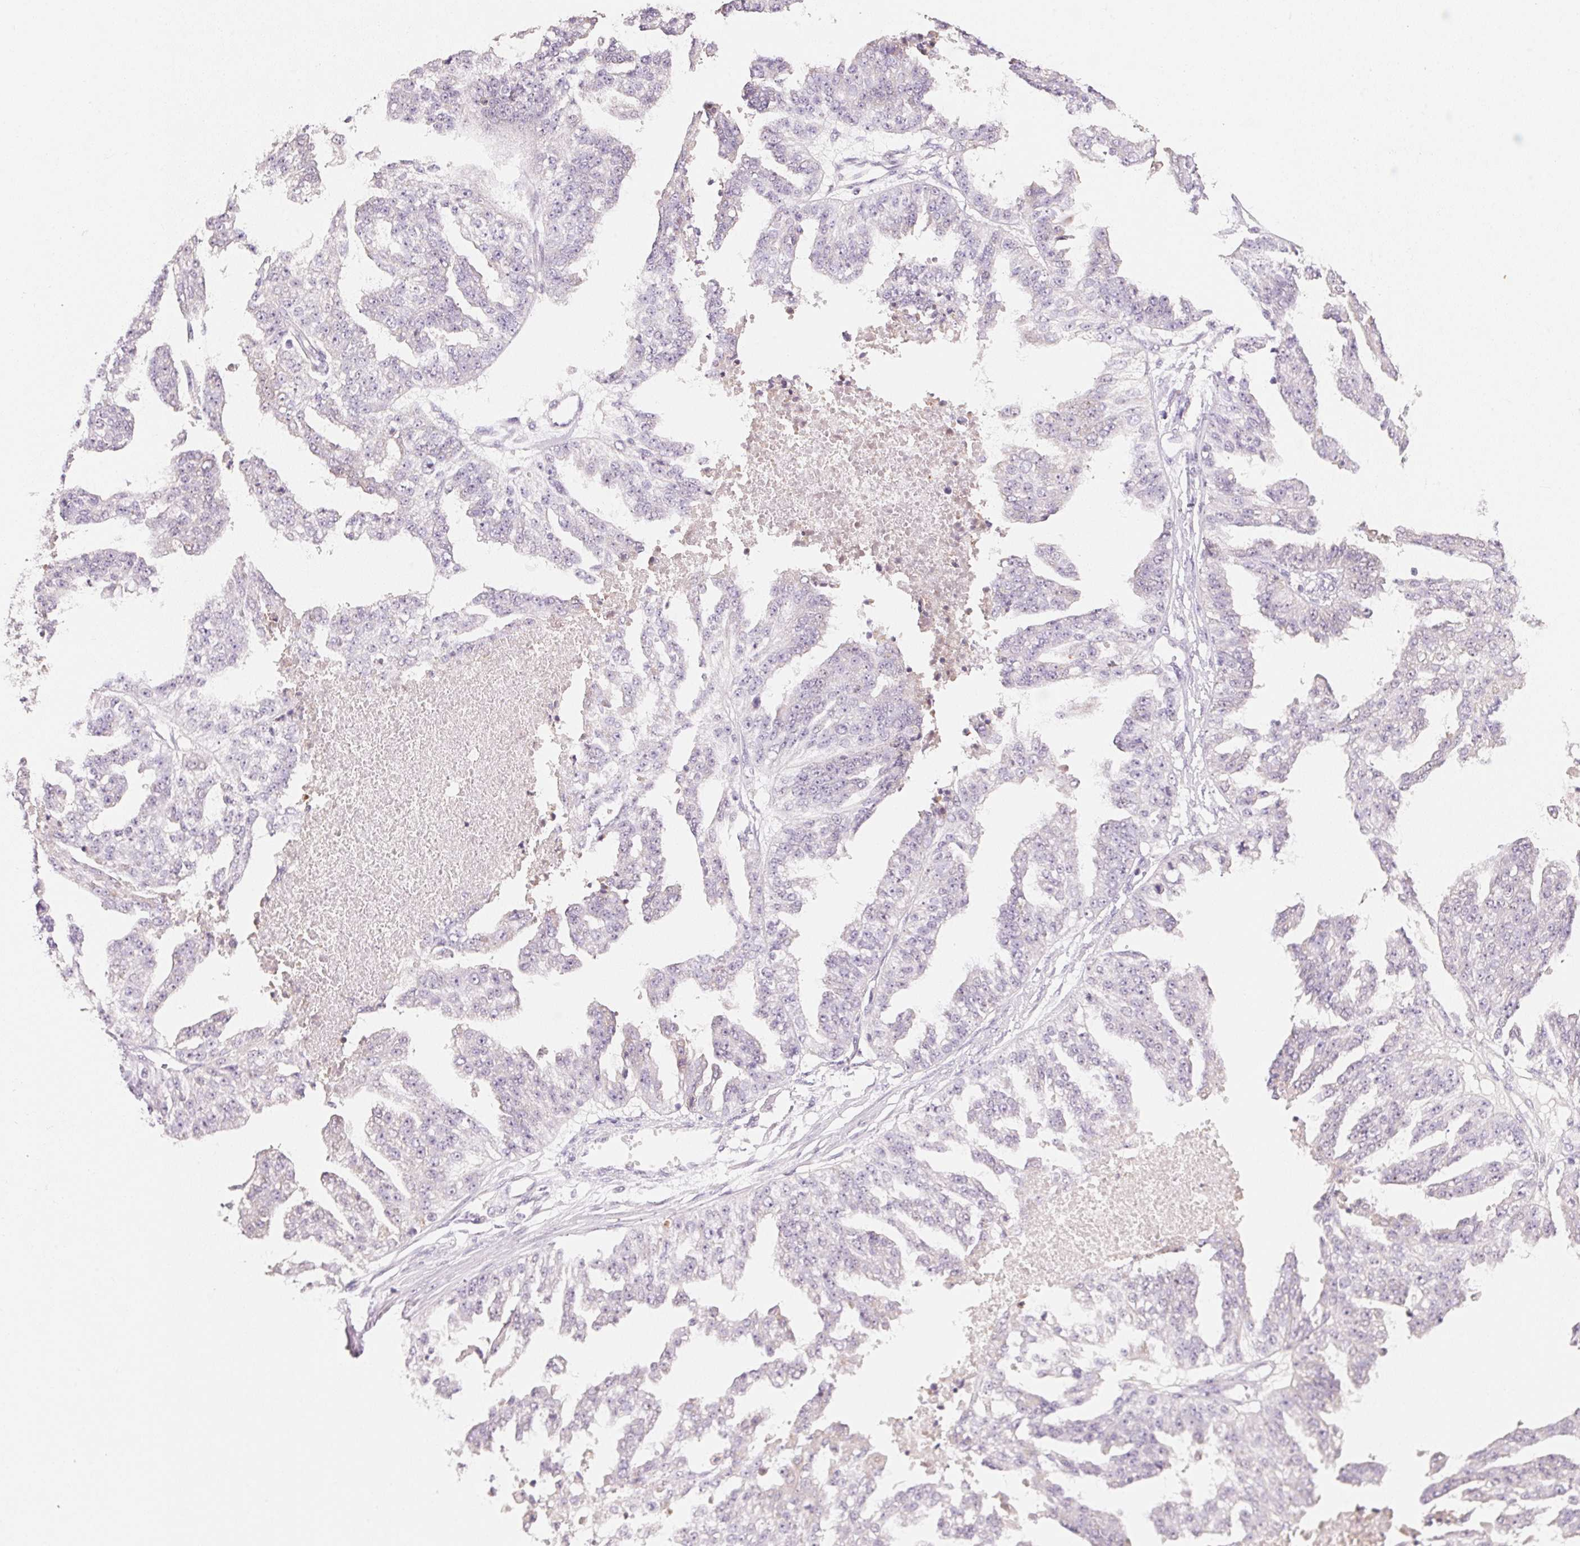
{"staining": {"intensity": "negative", "quantity": "none", "location": "none"}, "tissue": "ovarian cancer", "cell_type": "Tumor cells", "image_type": "cancer", "snomed": [{"axis": "morphology", "description": "Cystadenocarcinoma, serous, NOS"}, {"axis": "topography", "description": "Ovary"}], "caption": "The histopathology image exhibits no significant positivity in tumor cells of ovarian serous cystadenocarcinoma.", "gene": "MCOLN3", "patient": {"sex": "female", "age": 58}}